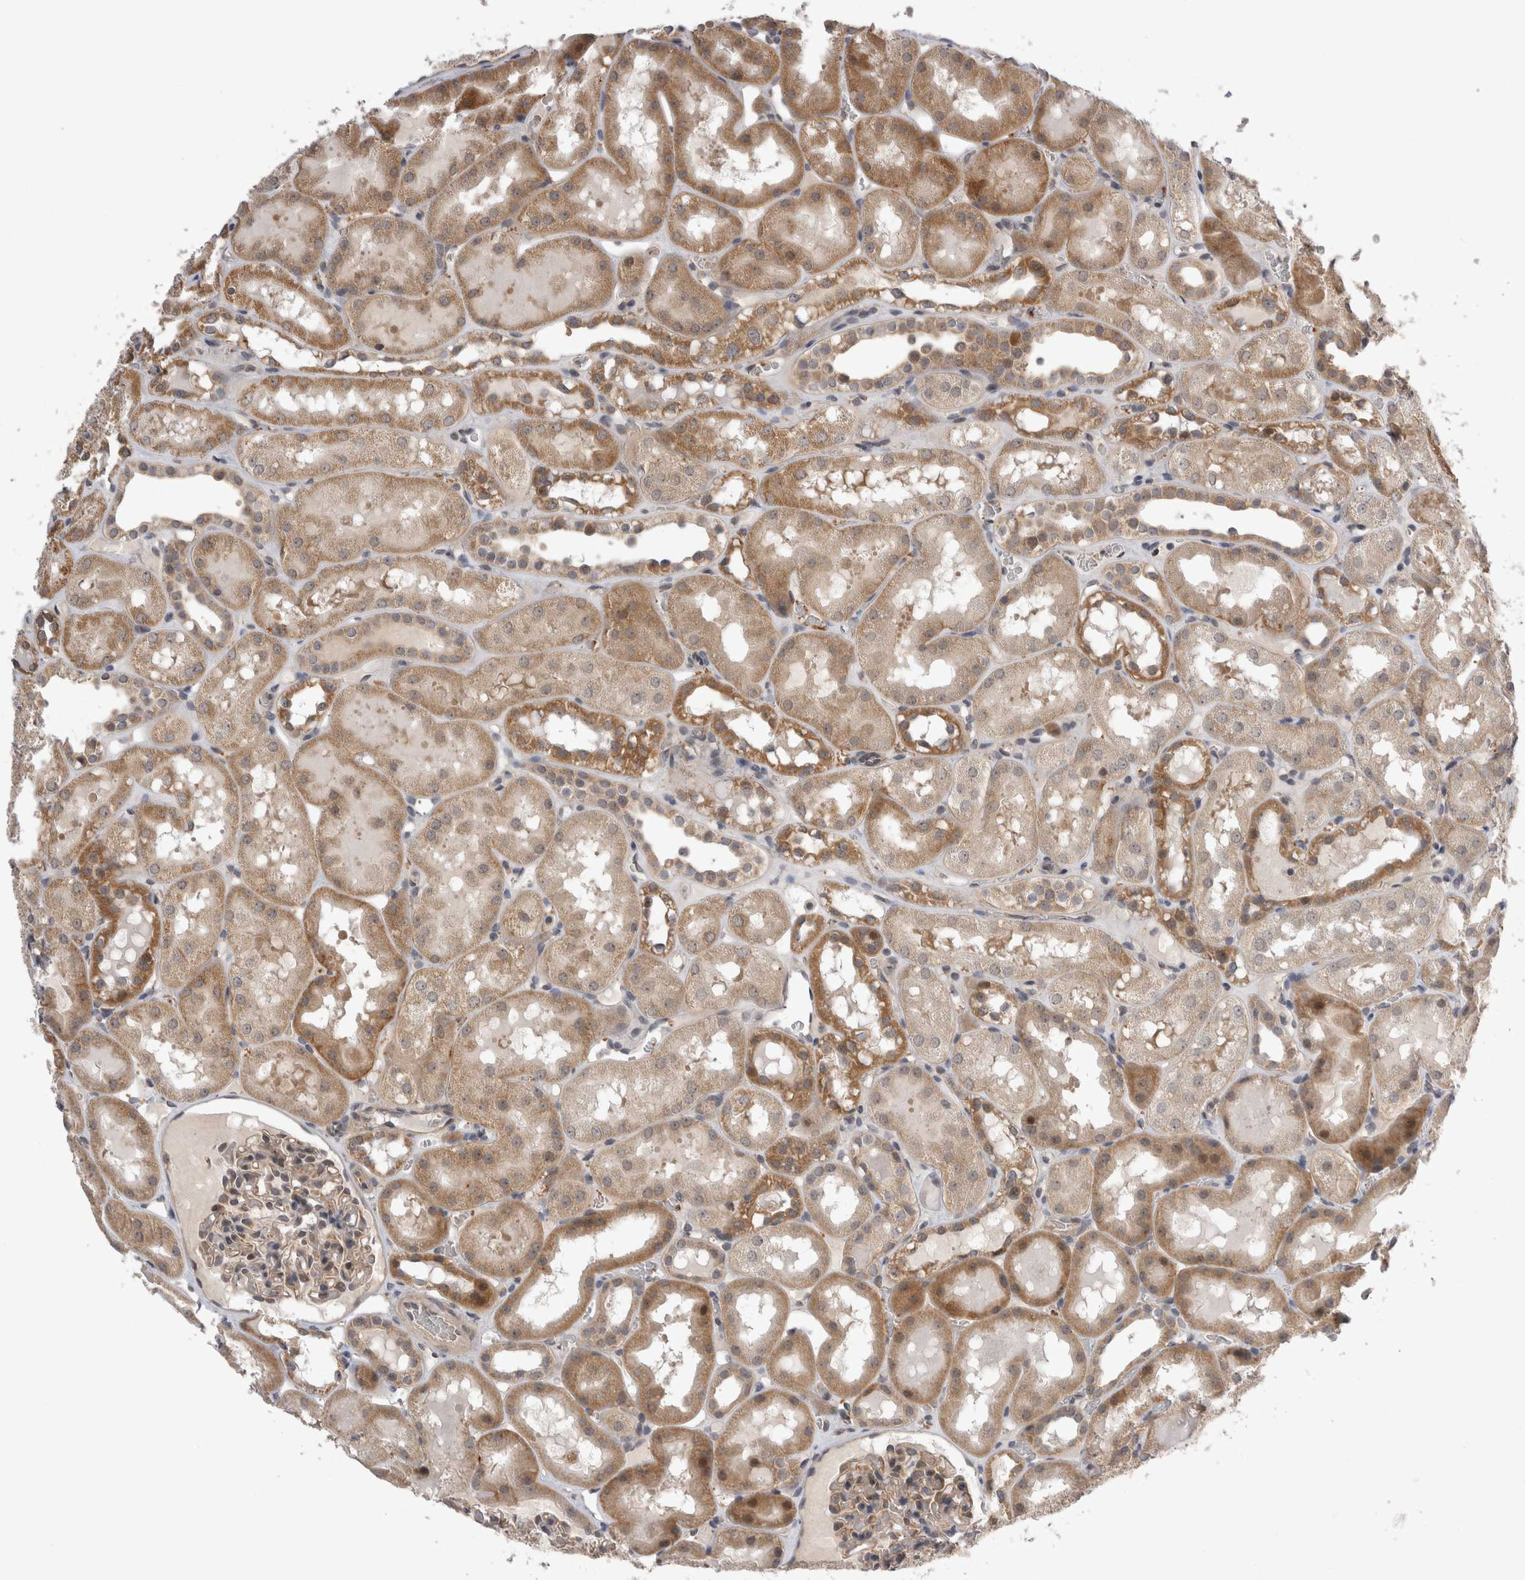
{"staining": {"intensity": "weak", "quantity": "<25%", "location": "cytoplasmic/membranous"}, "tissue": "kidney", "cell_type": "Cells in glomeruli", "image_type": "normal", "snomed": [{"axis": "morphology", "description": "Normal tissue, NOS"}, {"axis": "topography", "description": "Kidney"}, {"axis": "topography", "description": "Urinary bladder"}], "caption": "DAB immunohistochemical staining of unremarkable human kidney displays no significant expression in cells in glomeruli.", "gene": "ARHGAP29", "patient": {"sex": "male", "age": 16}}